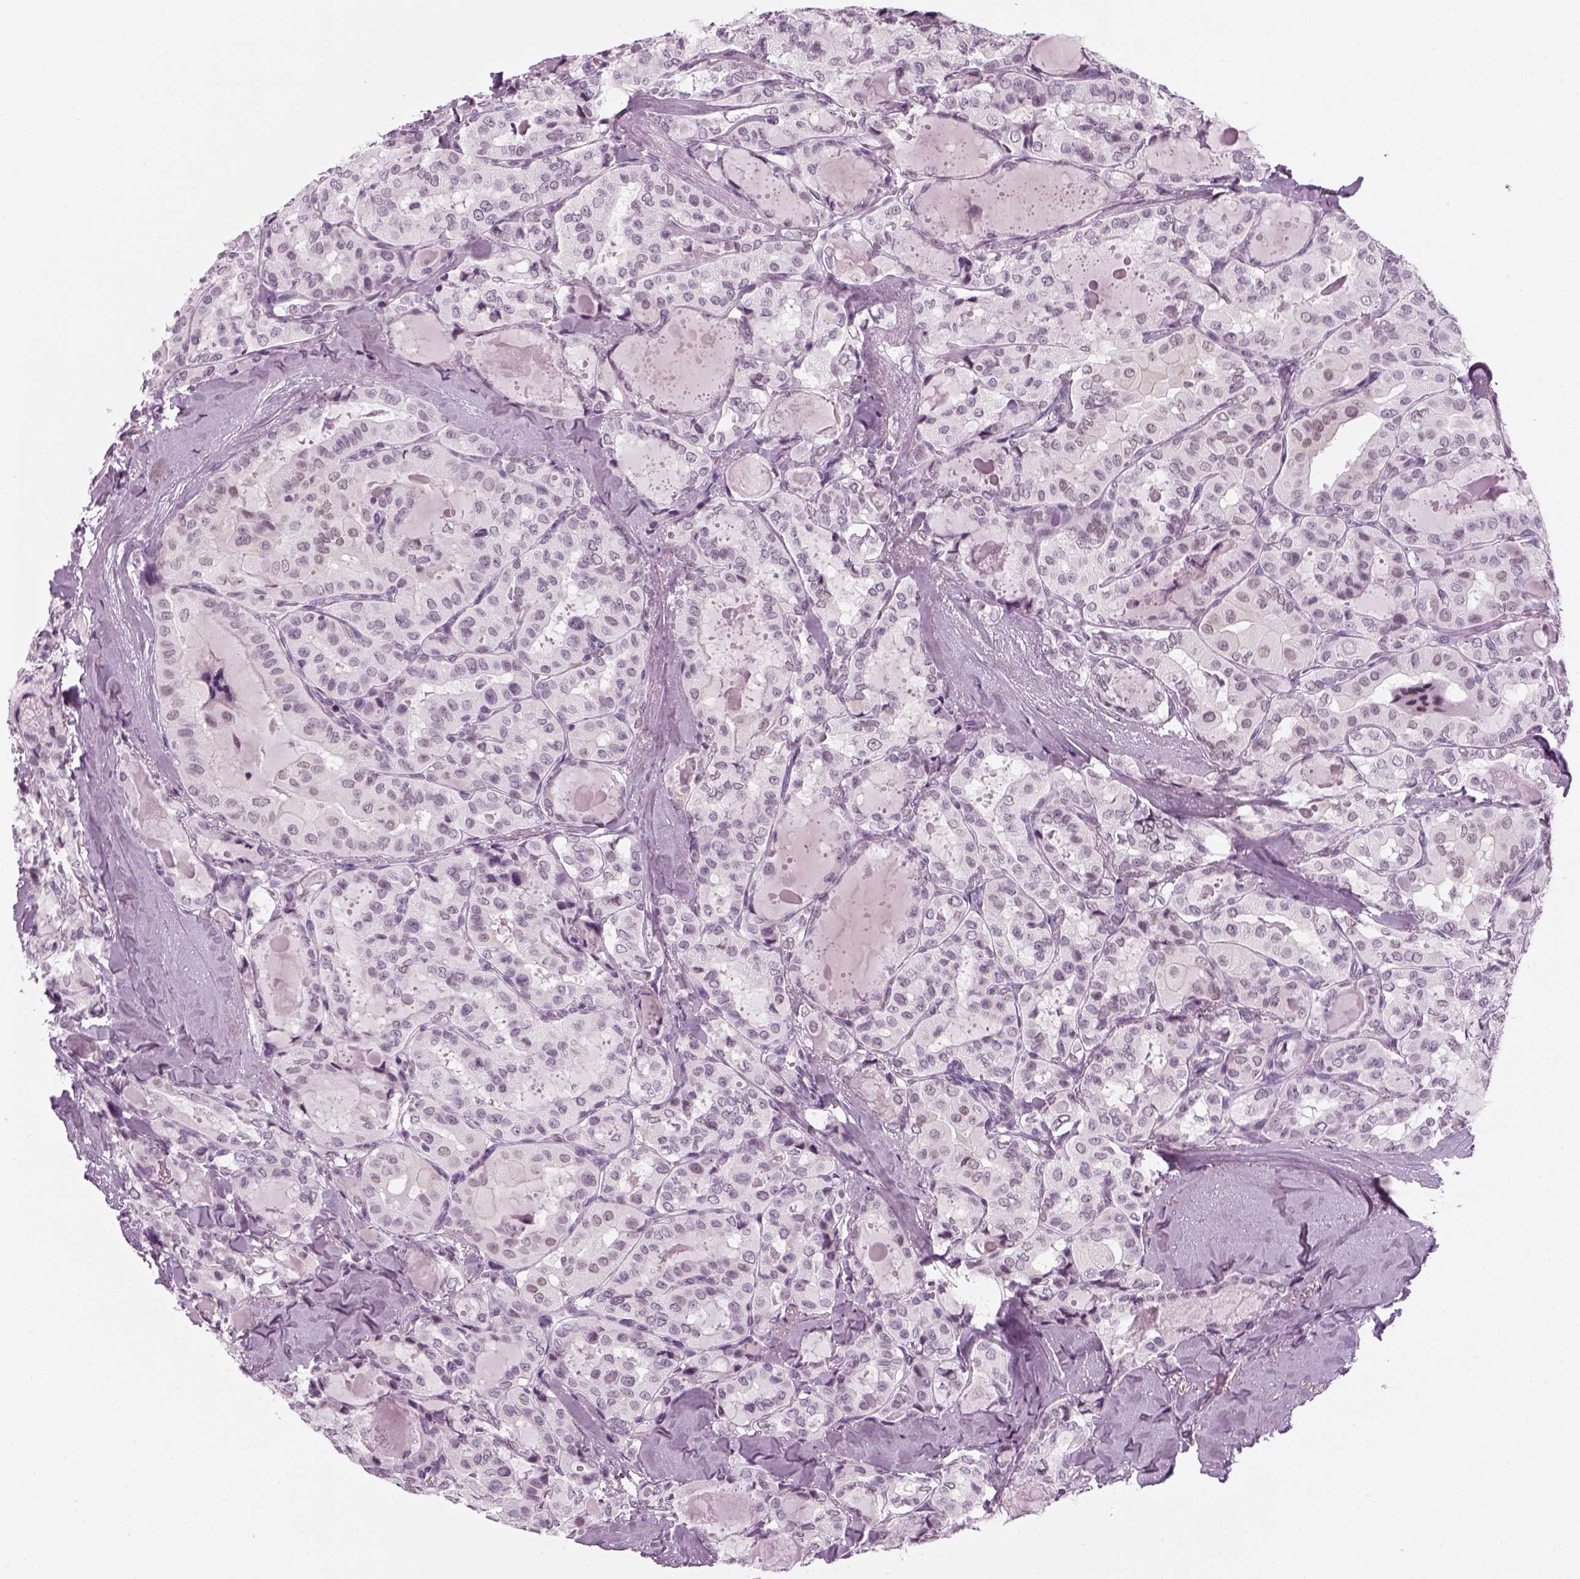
{"staining": {"intensity": "negative", "quantity": "none", "location": "none"}, "tissue": "thyroid cancer", "cell_type": "Tumor cells", "image_type": "cancer", "snomed": [{"axis": "morphology", "description": "Papillary adenocarcinoma, NOS"}, {"axis": "topography", "description": "Thyroid gland"}], "caption": "The micrograph reveals no significant positivity in tumor cells of papillary adenocarcinoma (thyroid).", "gene": "KCNG2", "patient": {"sex": "female", "age": 41}}